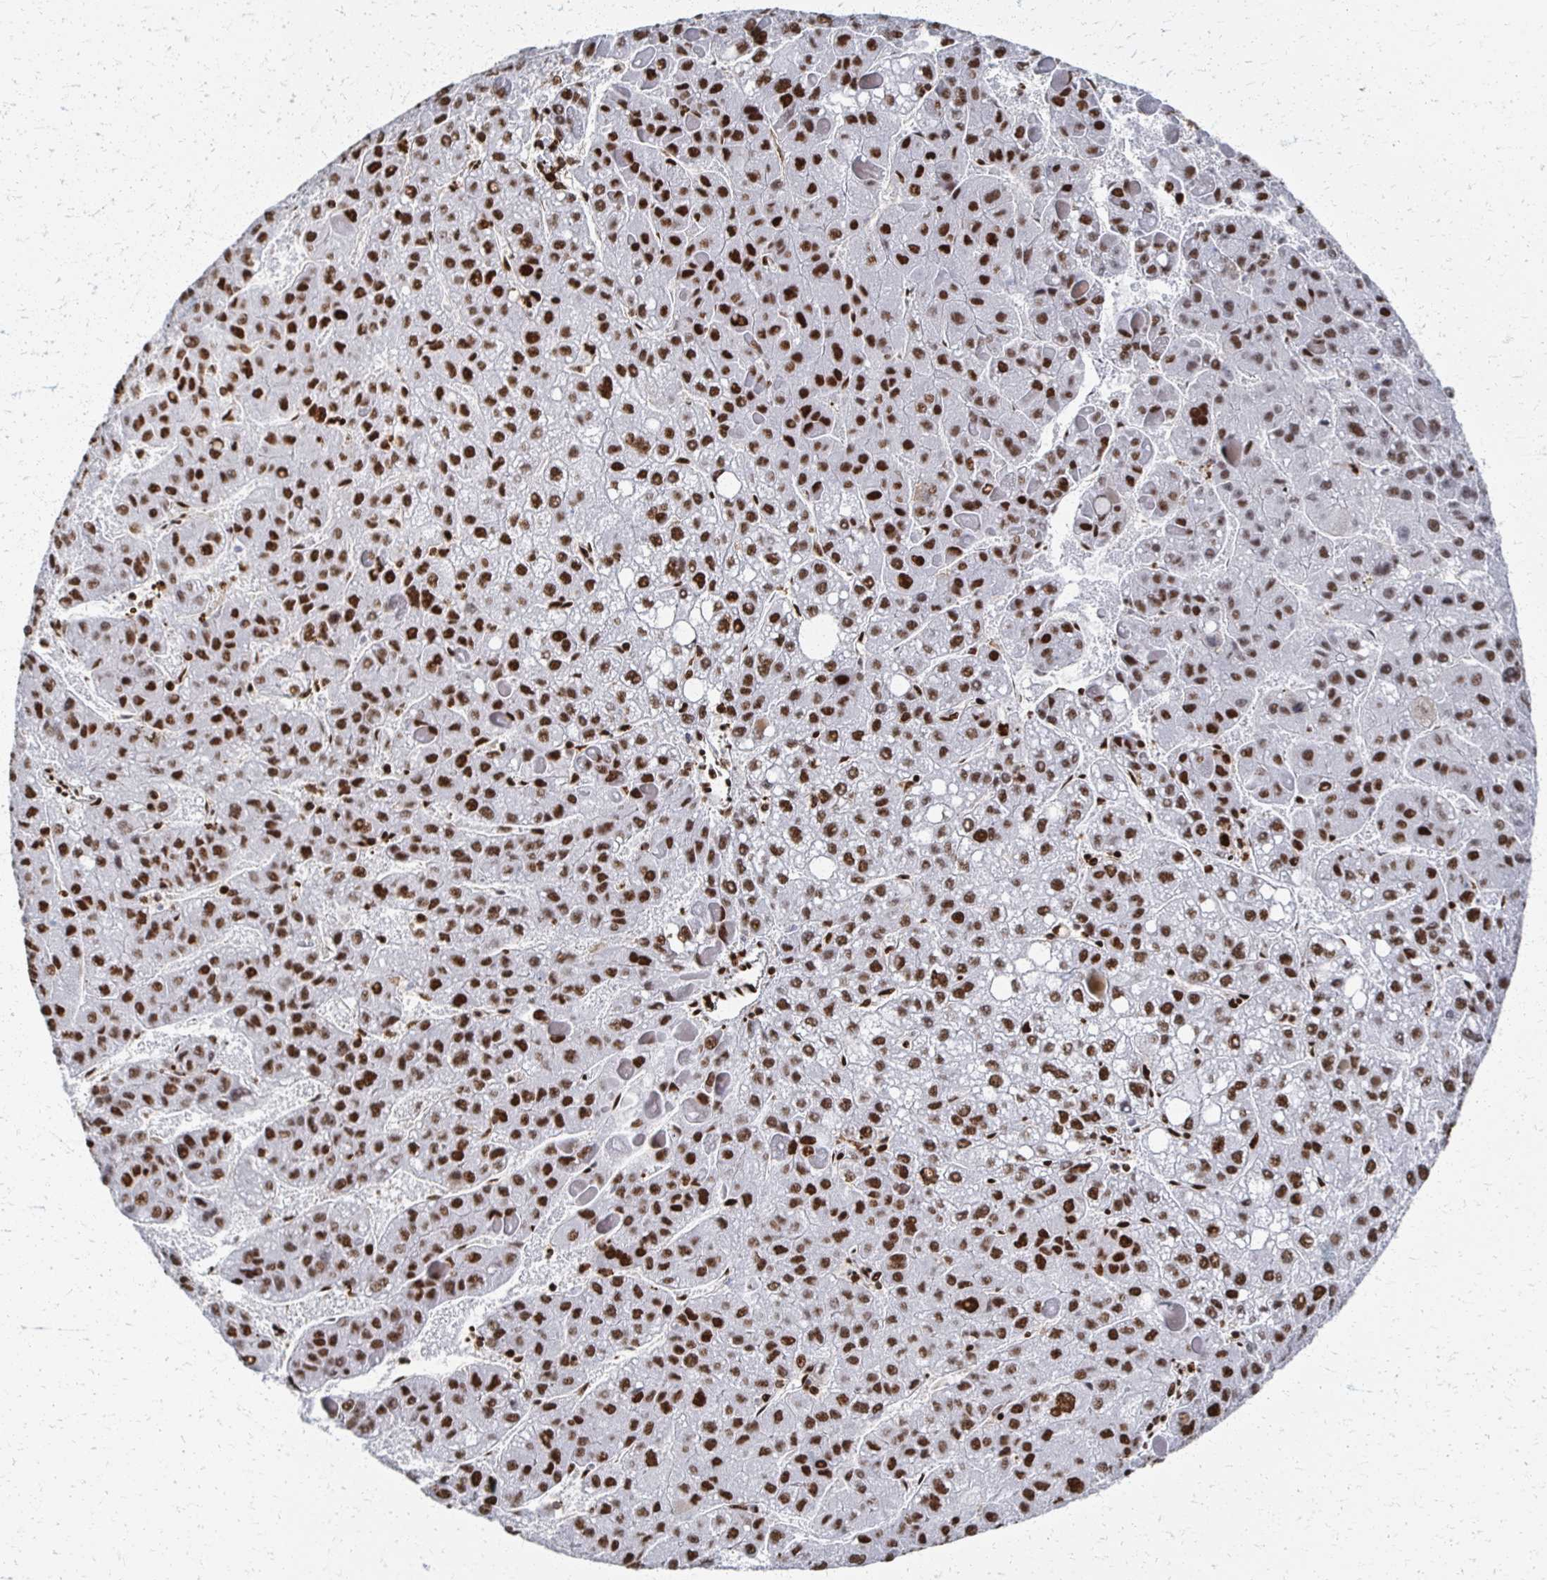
{"staining": {"intensity": "strong", "quantity": ">75%", "location": "nuclear"}, "tissue": "liver cancer", "cell_type": "Tumor cells", "image_type": "cancer", "snomed": [{"axis": "morphology", "description": "Carcinoma, Hepatocellular, NOS"}, {"axis": "topography", "description": "Liver"}], "caption": "An immunohistochemistry (IHC) histopathology image of neoplastic tissue is shown. Protein staining in brown labels strong nuclear positivity in hepatocellular carcinoma (liver) within tumor cells. The staining was performed using DAB to visualize the protein expression in brown, while the nuclei were stained in blue with hematoxylin (Magnification: 20x).", "gene": "RBBP7", "patient": {"sex": "female", "age": 82}}